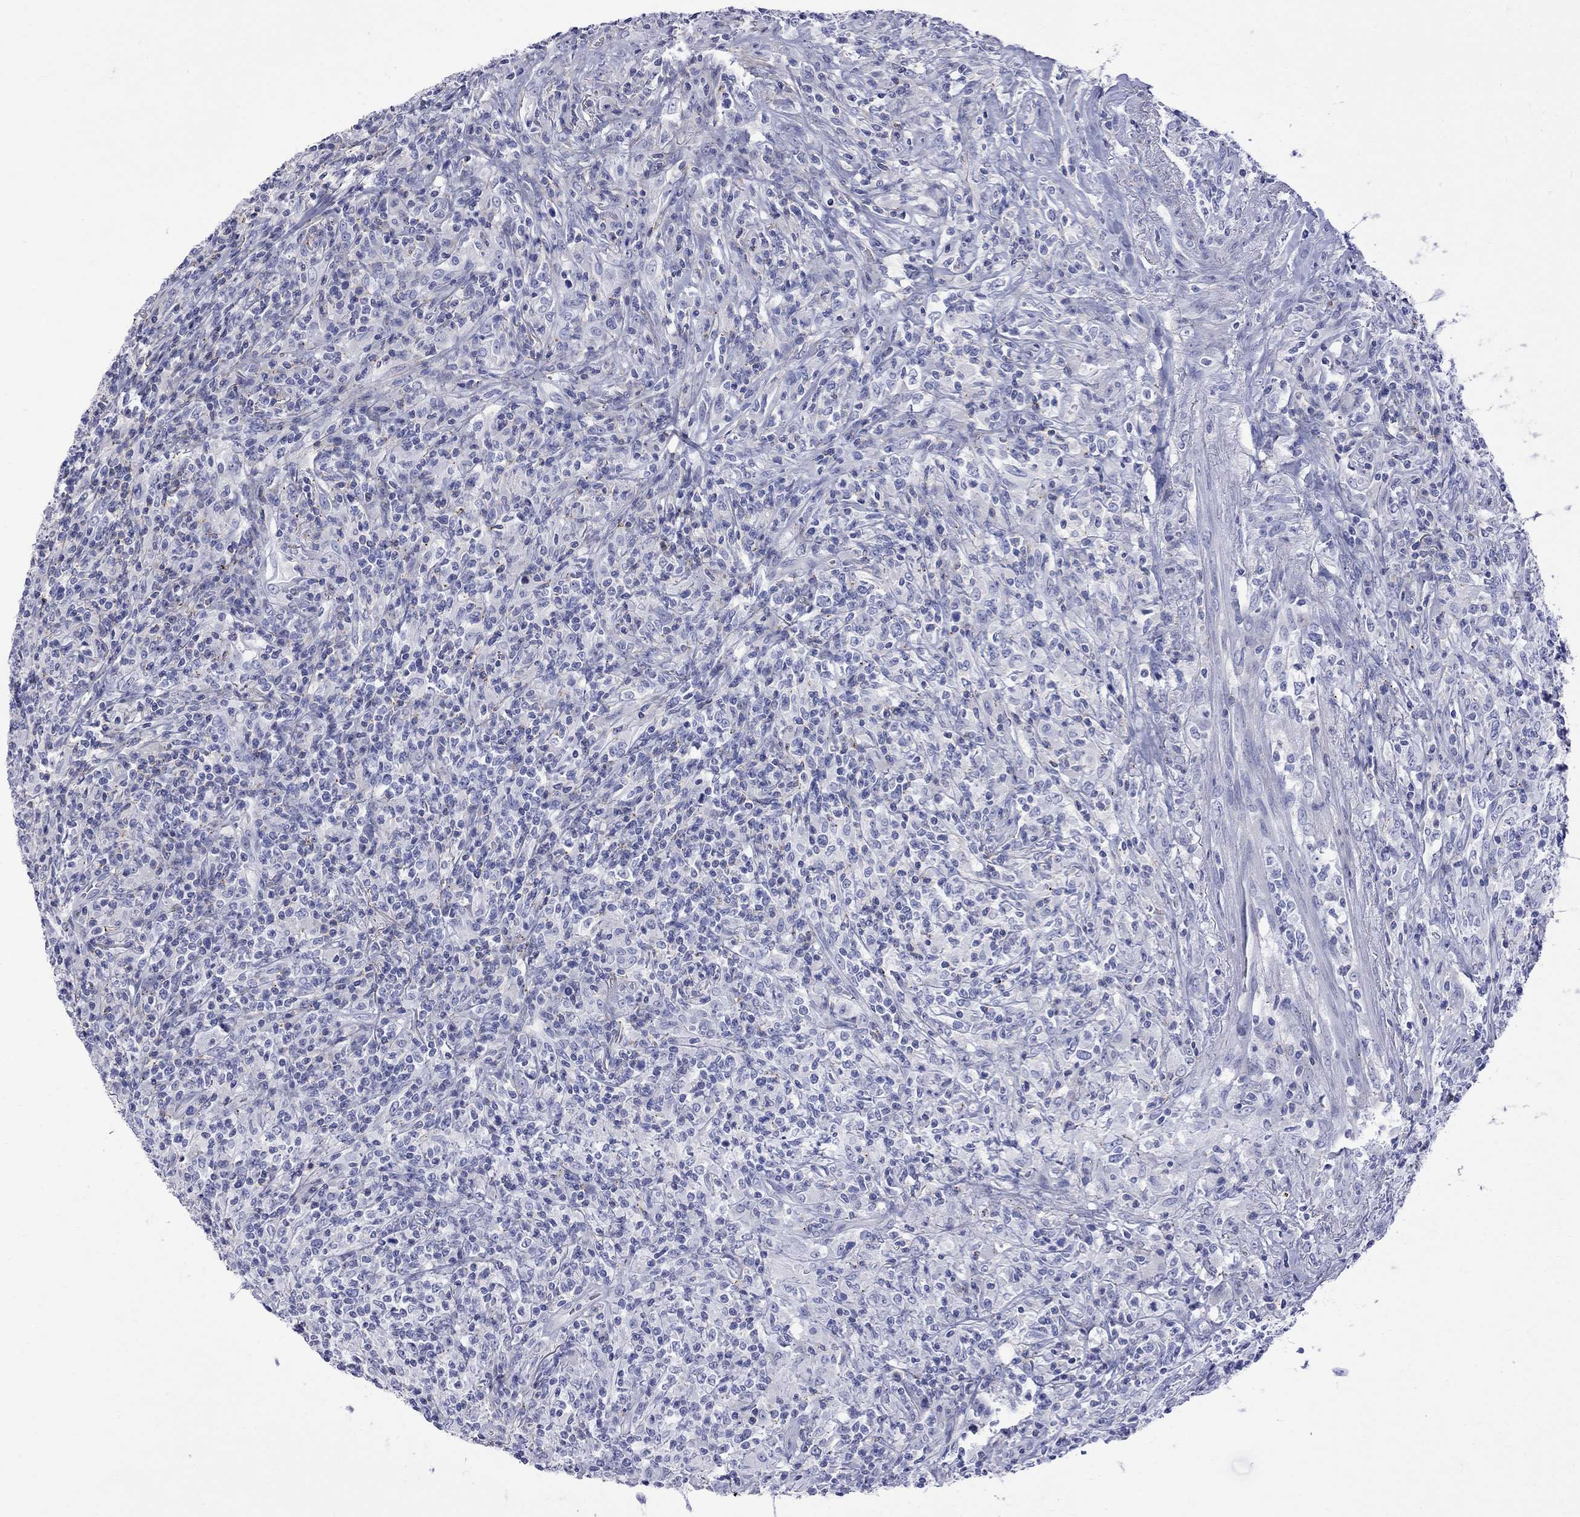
{"staining": {"intensity": "negative", "quantity": "none", "location": "none"}, "tissue": "lymphoma", "cell_type": "Tumor cells", "image_type": "cancer", "snomed": [{"axis": "morphology", "description": "Malignant lymphoma, non-Hodgkin's type, High grade"}, {"axis": "topography", "description": "Lung"}], "caption": "The immunohistochemistry (IHC) image has no significant staining in tumor cells of malignant lymphoma, non-Hodgkin's type (high-grade) tissue. Brightfield microscopy of IHC stained with DAB (3,3'-diaminobenzidine) (brown) and hematoxylin (blue), captured at high magnification.", "gene": "S100A3", "patient": {"sex": "male", "age": 79}}